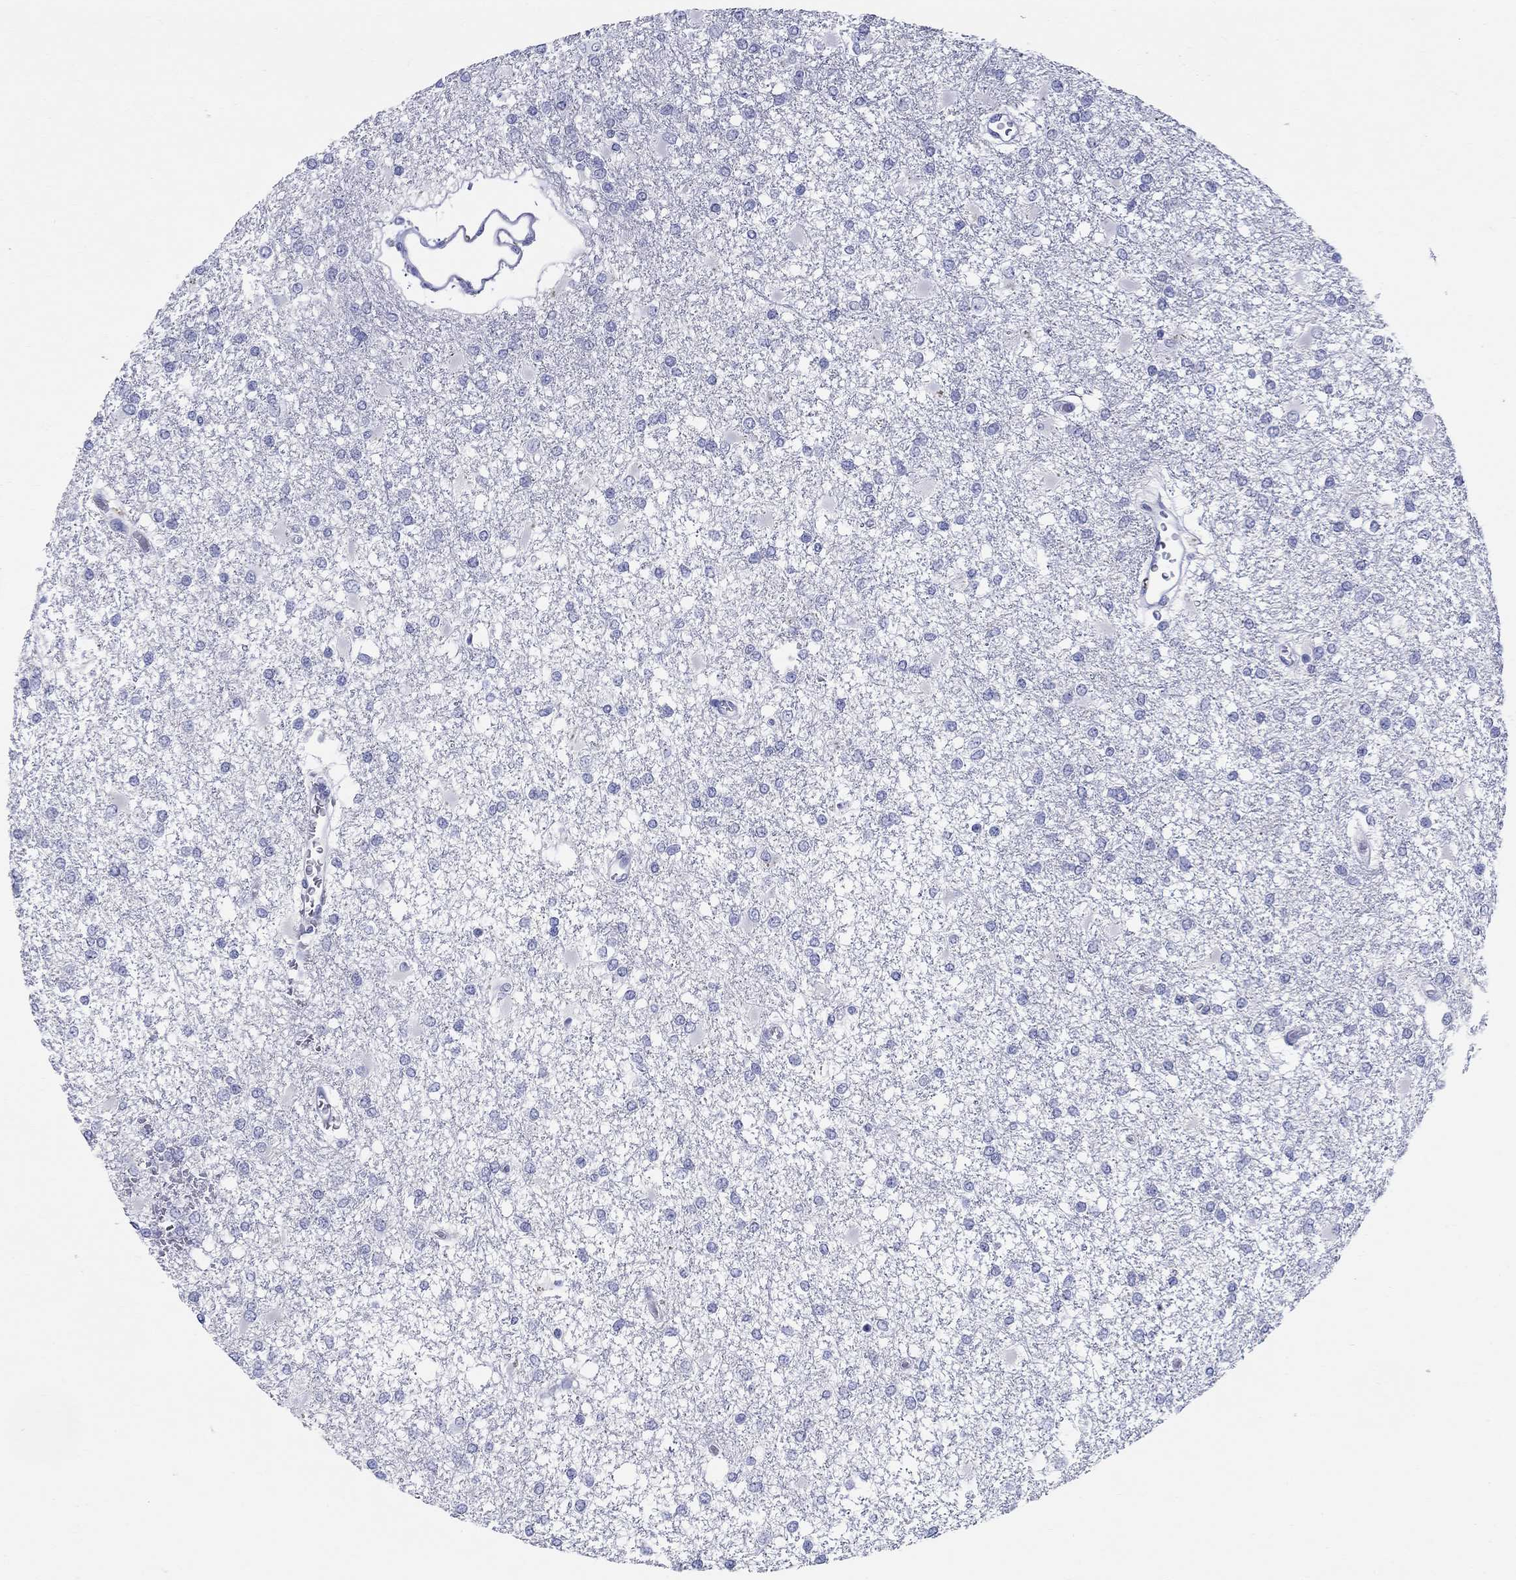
{"staining": {"intensity": "negative", "quantity": "none", "location": "none"}, "tissue": "glioma", "cell_type": "Tumor cells", "image_type": "cancer", "snomed": [{"axis": "morphology", "description": "Glioma, malignant, High grade"}, {"axis": "topography", "description": "Cerebral cortex"}], "caption": "Immunohistochemistry (IHC) of human glioma displays no positivity in tumor cells.", "gene": "LAMP5", "patient": {"sex": "male", "age": 79}}